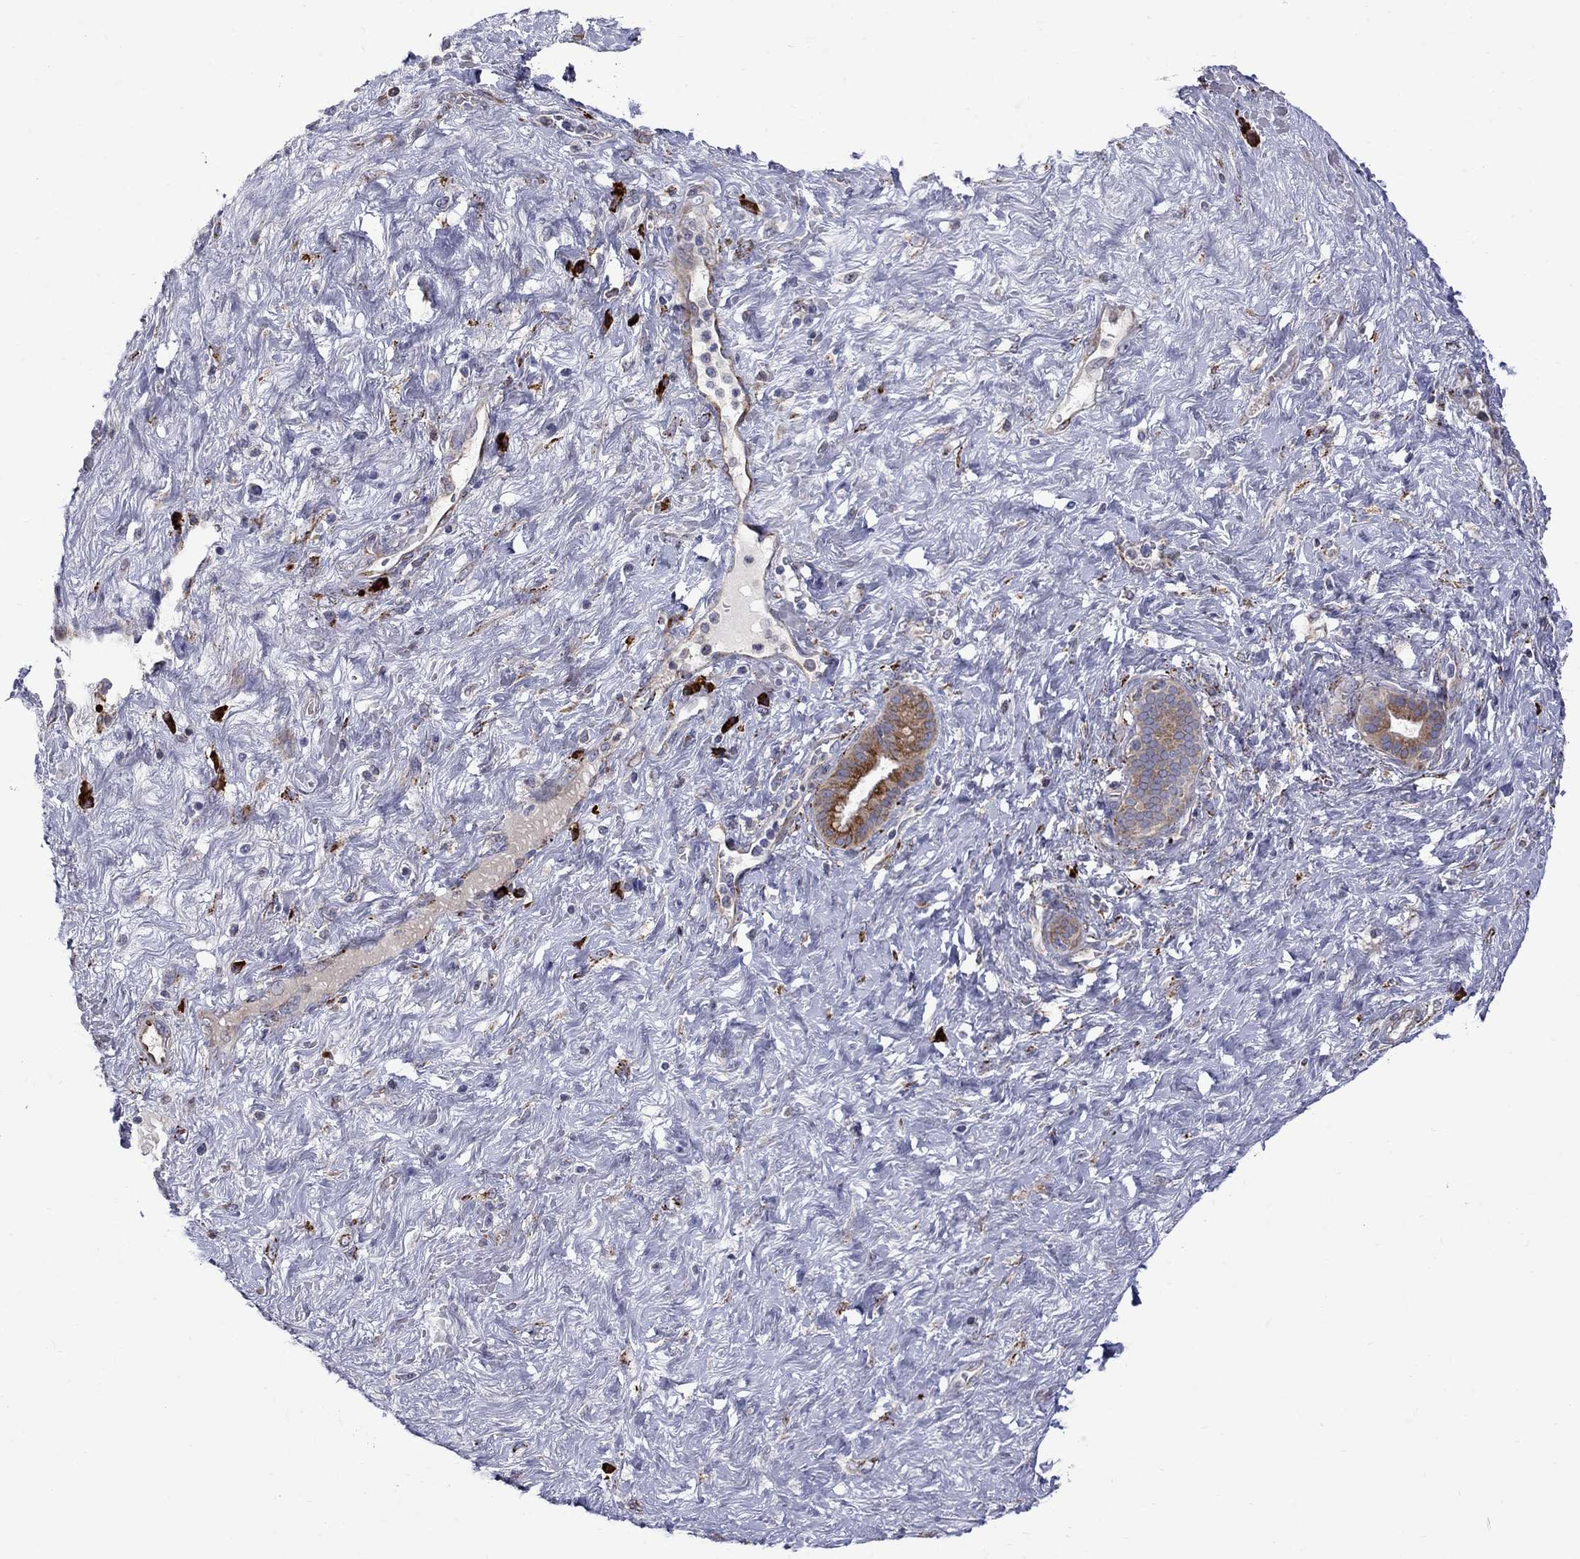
{"staining": {"intensity": "strong", "quantity": "25%-75%", "location": "cytoplasmic/membranous"}, "tissue": "pancreatic cancer", "cell_type": "Tumor cells", "image_type": "cancer", "snomed": [{"axis": "morphology", "description": "Adenocarcinoma, NOS"}, {"axis": "topography", "description": "Pancreas"}], "caption": "Tumor cells demonstrate strong cytoplasmic/membranous staining in about 25%-75% of cells in pancreatic cancer.", "gene": "ASNS", "patient": {"sex": "male", "age": 44}}